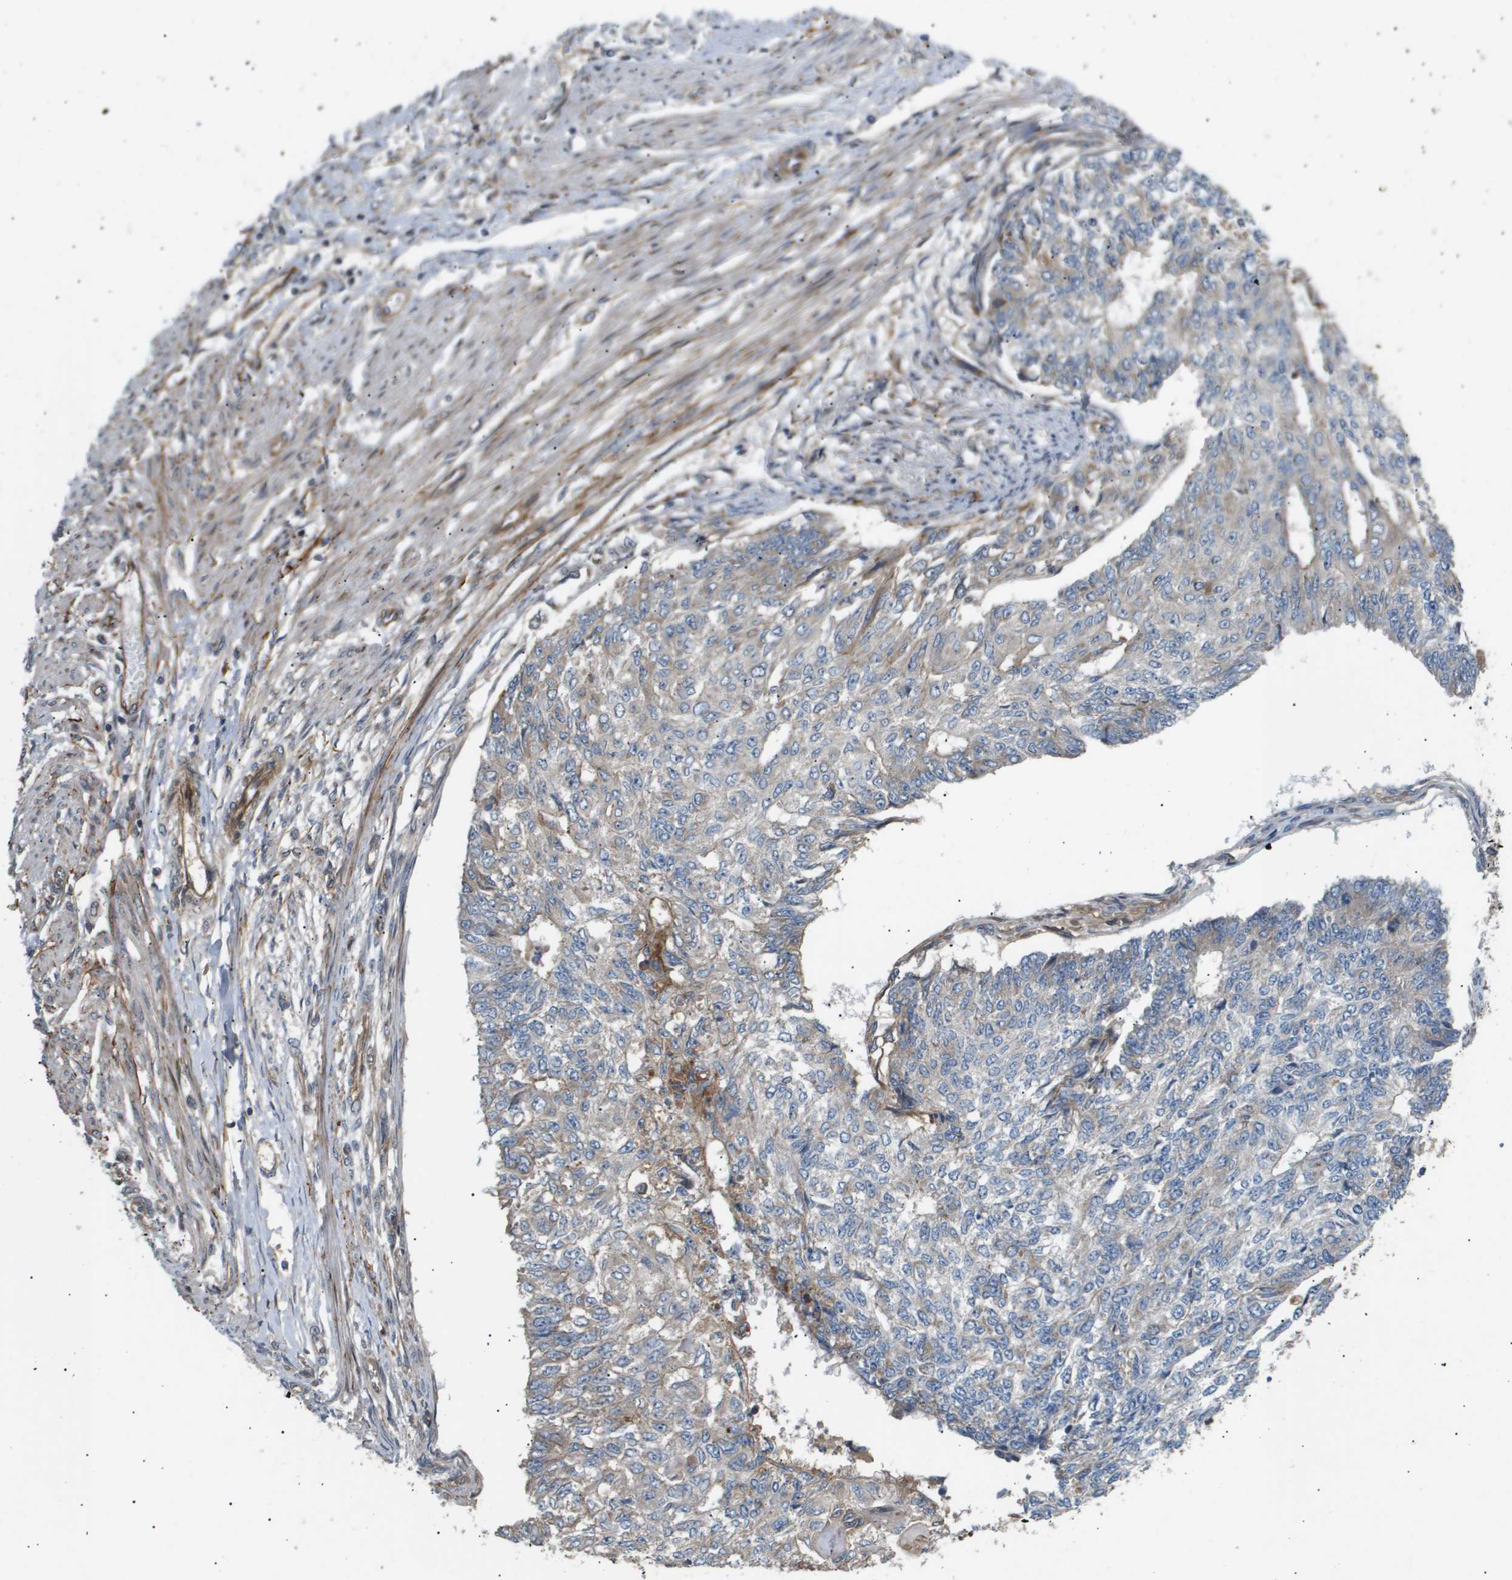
{"staining": {"intensity": "weak", "quantity": "25%-75%", "location": "cytoplasmic/membranous"}, "tissue": "endometrial cancer", "cell_type": "Tumor cells", "image_type": "cancer", "snomed": [{"axis": "morphology", "description": "Adenocarcinoma, NOS"}, {"axis": "topography", "description": "Endometrium"}], "caption": "Immunohistochemical staining of human adenocarcinoma (endometrial) exhibits weak cytoplasmic/membranous protein staining in about 25%-75% of tumor cells.", "gene": "LYSMD3", "patient": {"sex": "female", "age": 32}}